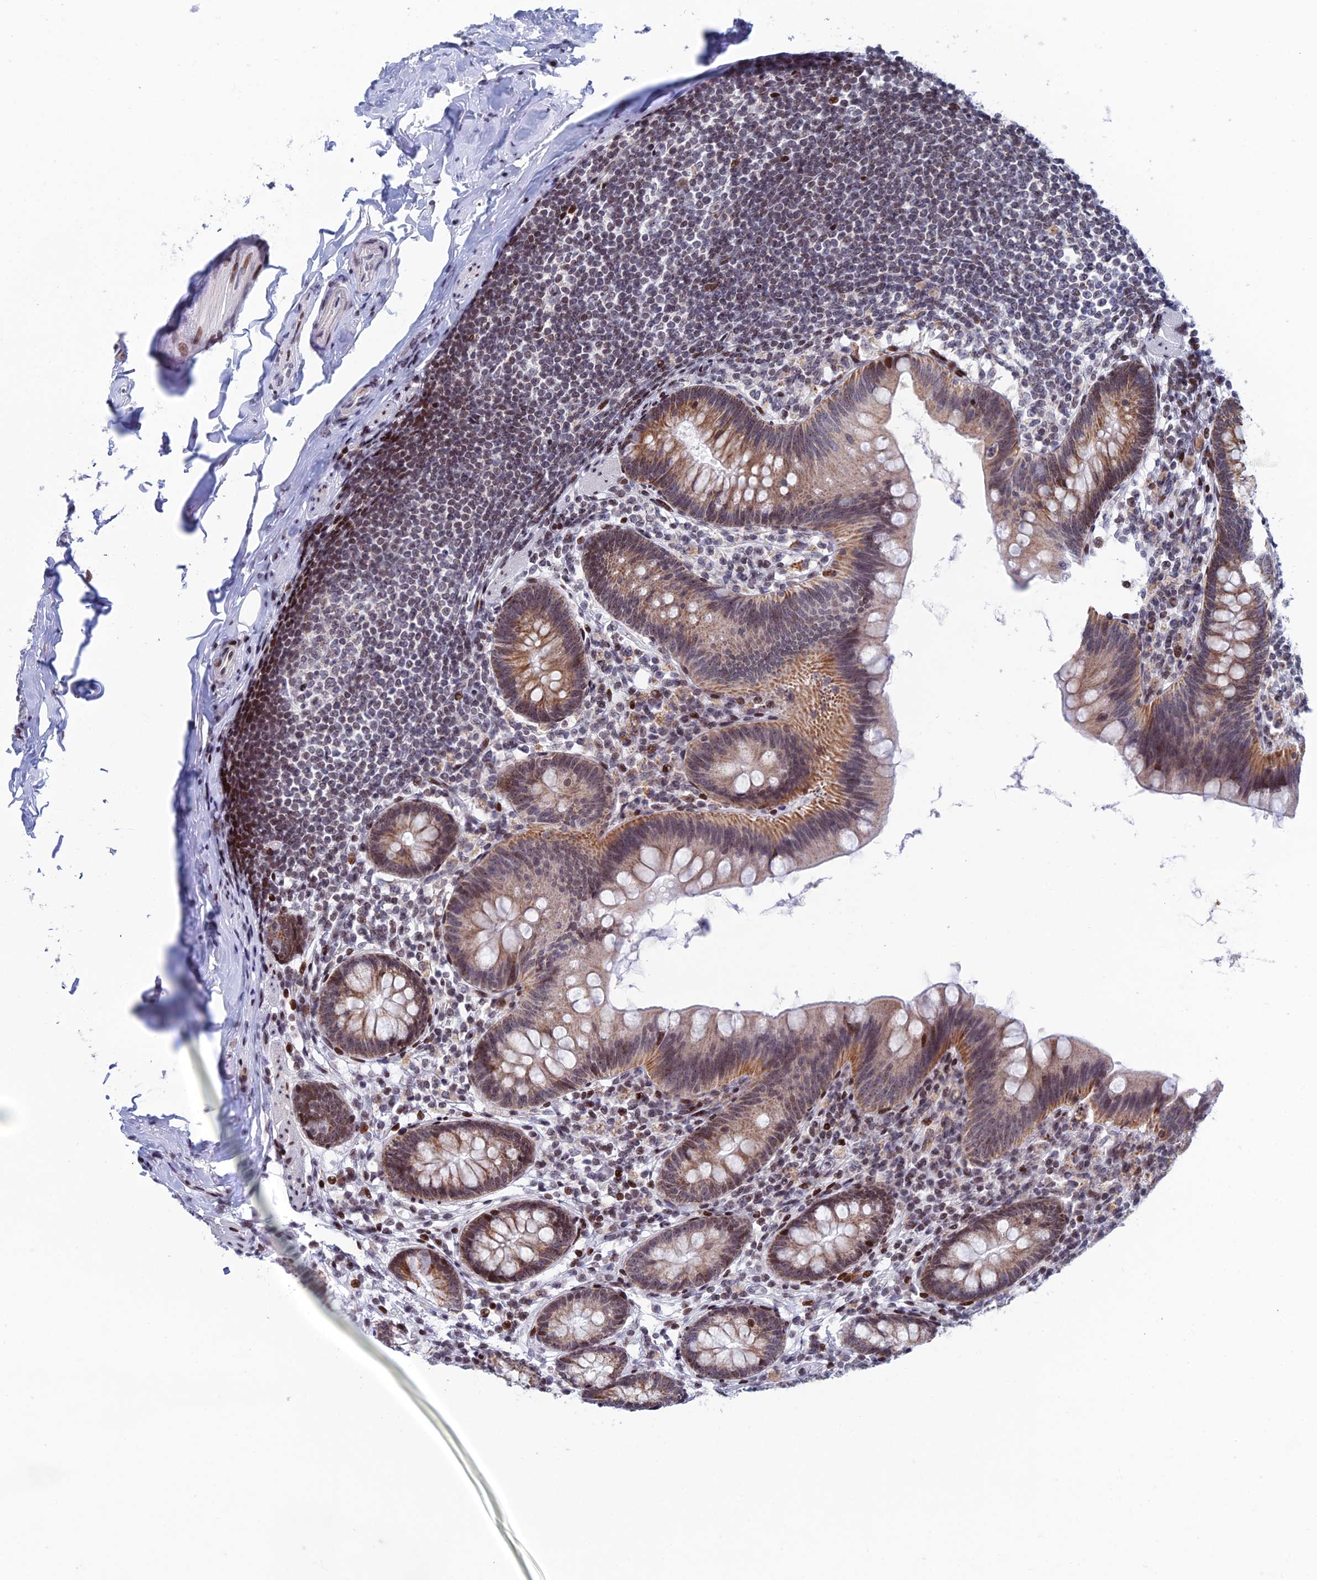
{"staining": {"intensity": "moderate", "quantity": ">75%", "location": "cytoplasmic/membranous,nuclear"}, "tissue": "appendix", "cell_type": "Glandular cells", "image_type": "normal", "snomed": [{"axis": "morphology", "description": "Normal tissue, NOS"}, {"axis": "topography", "description": "Appendix"}], "caption": "Protein analysis of benign appendix demonstrates moderate cytoplasmic/membranous,nuclear staining in approximately >75% of glandular cells. Immunohistochemistry (ihc) stains the protein of interest in brown and the nuclei are stained blue.", "gene": "AFF3", "patient": {"sex": "female", "age": 62}}